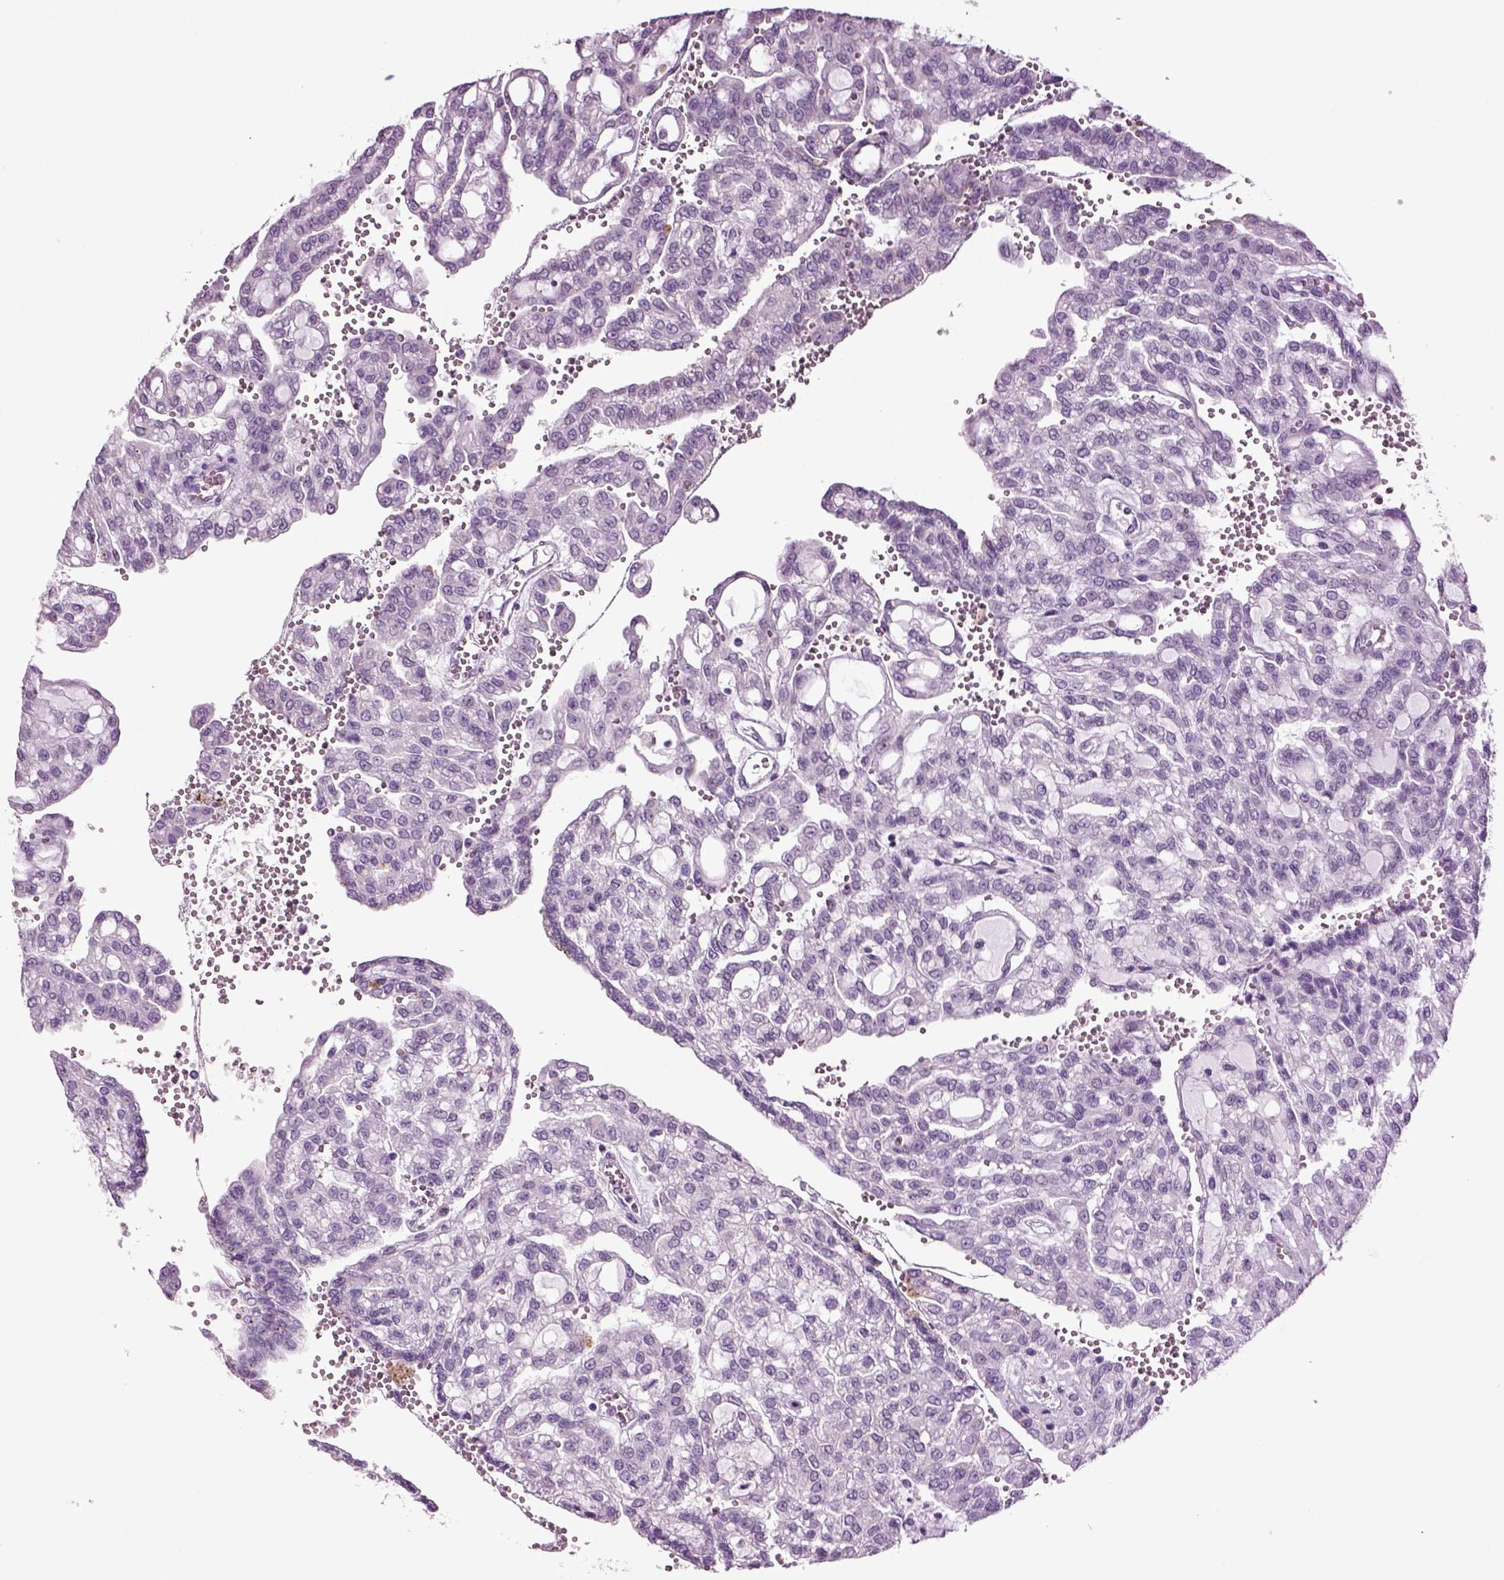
{"staining": {"intensity": "negative", "quantity": "none", "location": "none"}, "tissue": "renal cancer", "cell_type": "Tumor cells", "image_type": "cancer", "snomed": [{"axis": "morphology", "description": "Adenocarcinoma, NOS"}, {"axis": "topography", "description": "Kidney"}], "caption": "Immunohistochemistry (IHC) histopathology image of human renal adenocarcinoma stained for a protein (brown), which shows no staining in tumor cells.", "gene": "SLC17A6", "patient": {"sex": "male", "age": 63}}